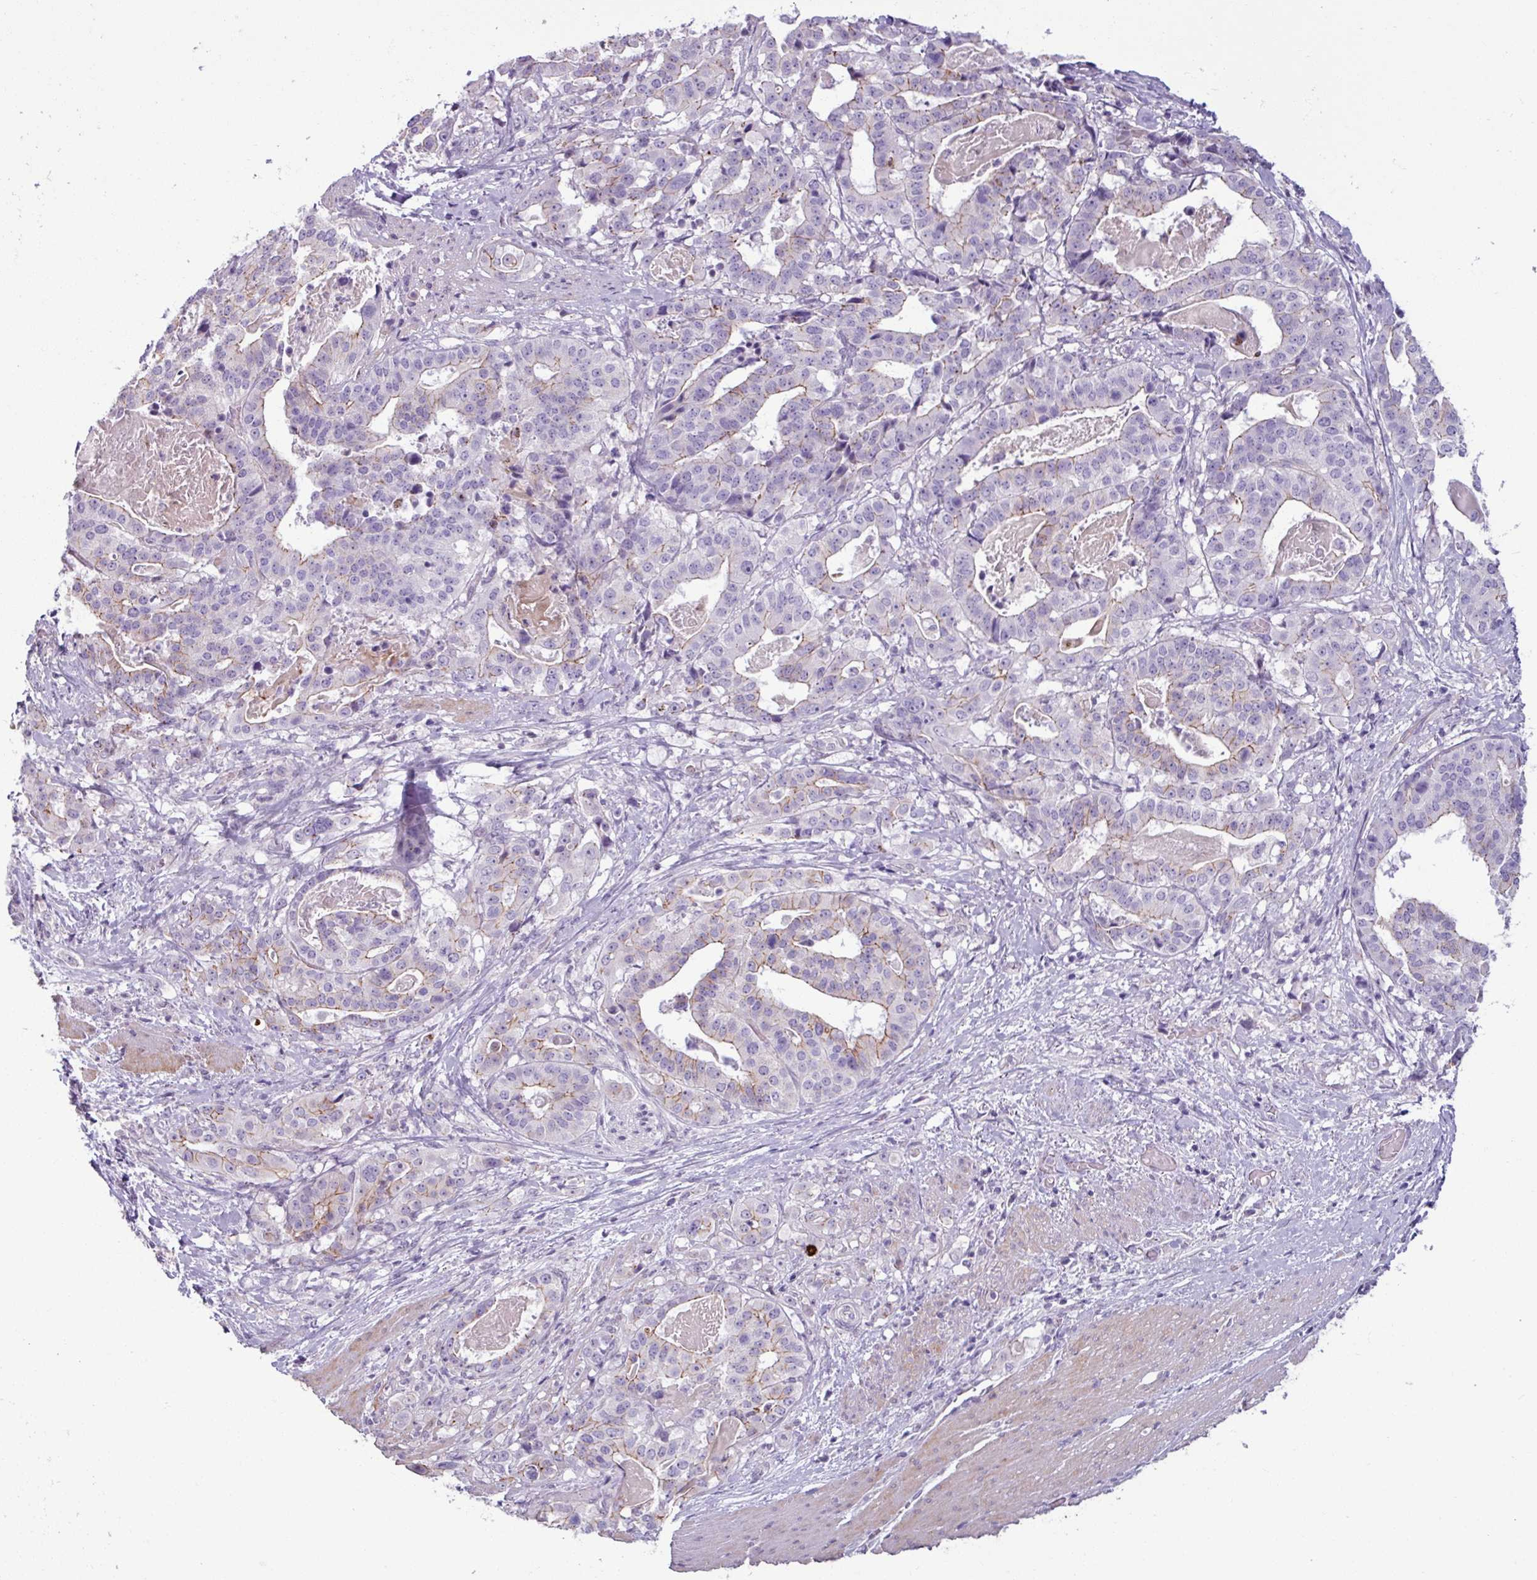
{"staining": {"intensity": "weak", "quantity": "25%-75%", "location": "cytoplasmic/membranous"}, "tissue": "stomach cancer", "cell_type": "Tumor cells", "image_type": "cancer", "snomed": [{"axis": "morphology", "description": "Adenocarcinoma, NOS"}, {"axis": "topography", "description": "Stomach"}], "caption": "Protein staining of adenocarcinoma (stomach) tissue shows weak cytoplasmic/membranous expression in approximately 25%-75% of tumor cells.", "gene": "PNMA6A", "patient": {"sex": "male", "age": 48}}